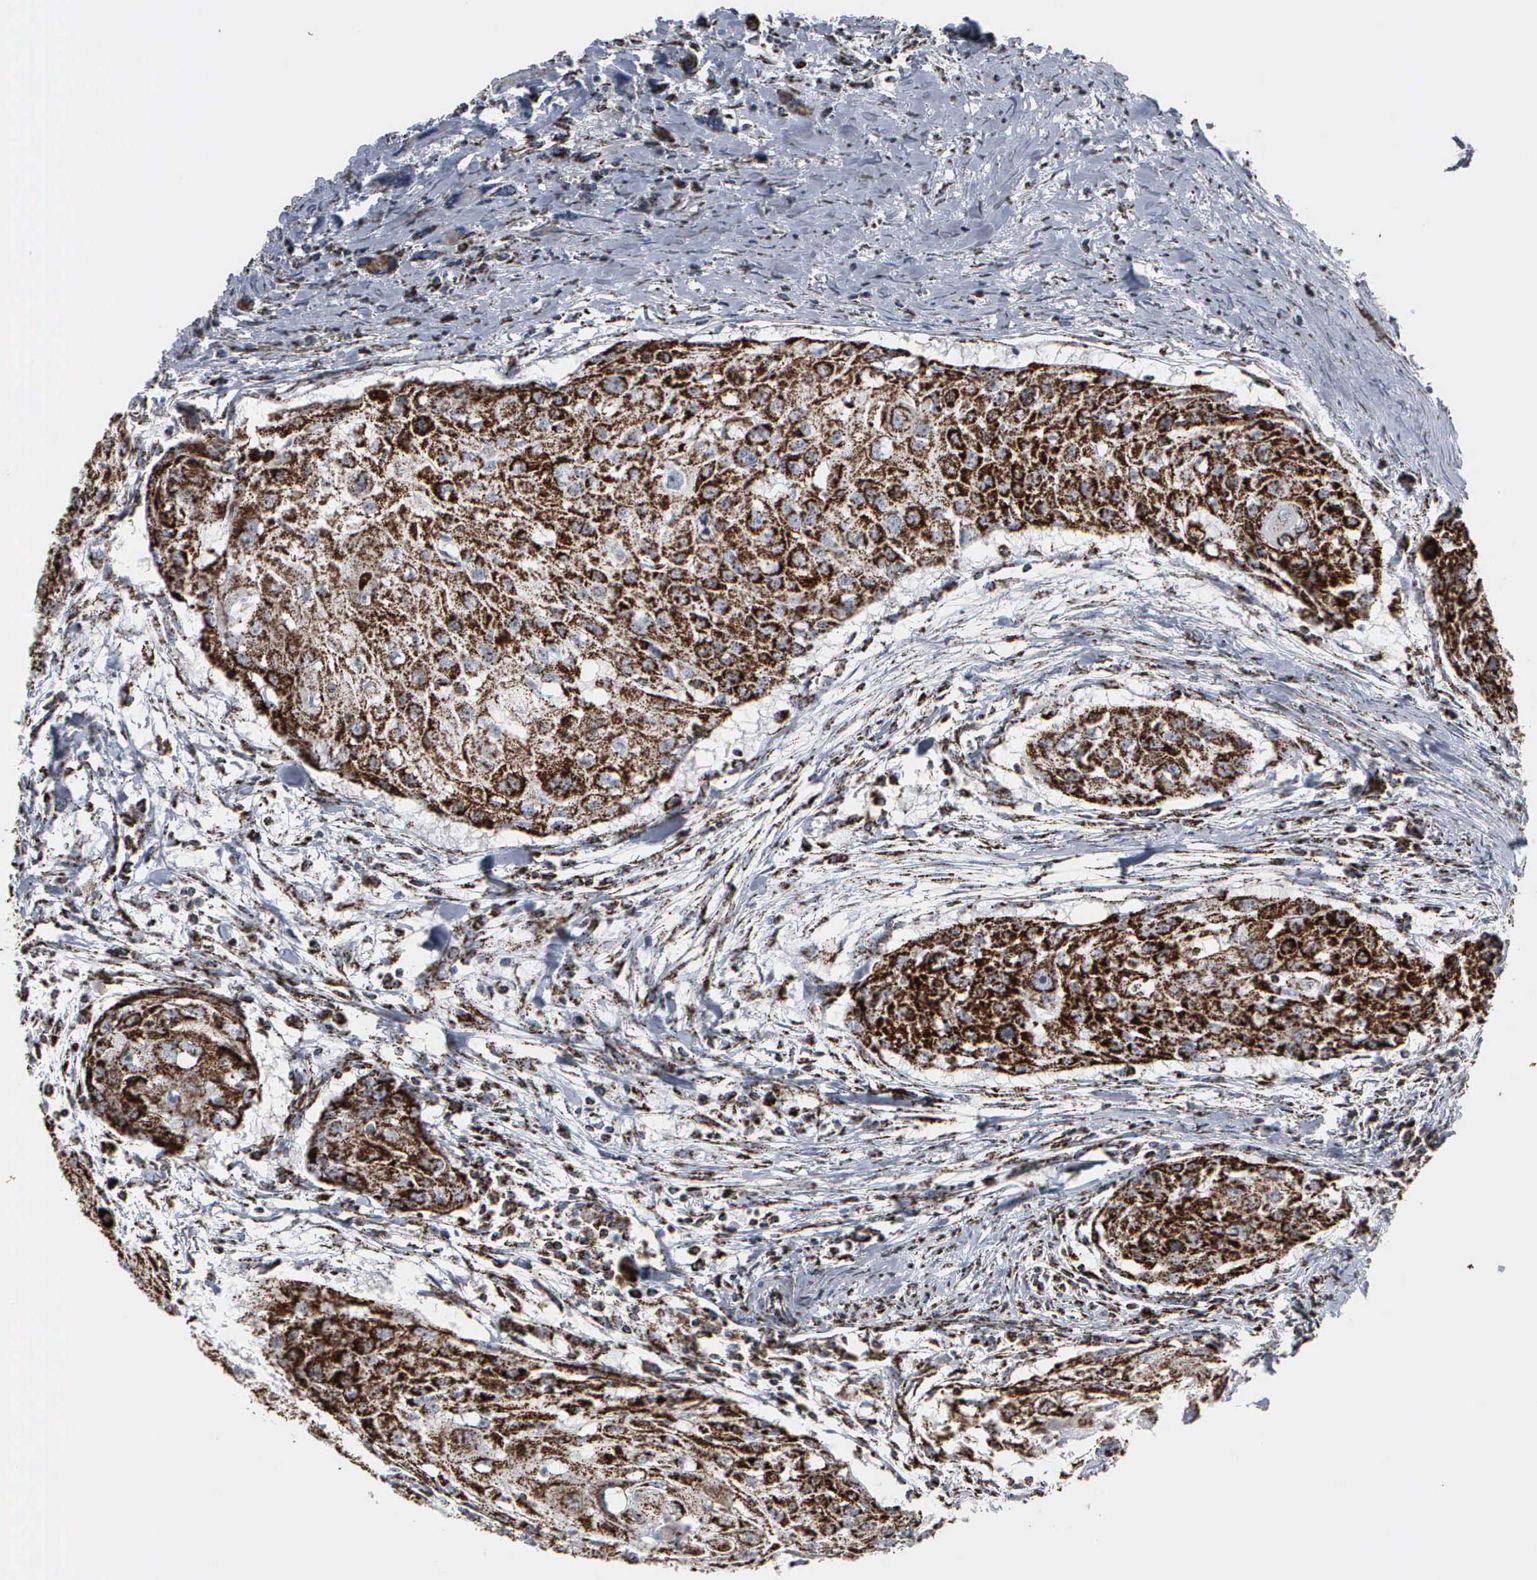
{"staining": {"intensity": "strong", "quantity": ">75%", "location": "cytoplasmic/membranous"}, "tissue": "head and neck cancer", "cell_type": "Tumor cells", "image_type": "cancer", "snomed": [{"axis": "morphology", "description": "Squamous cell carcinoma, NOS"}, {"axis": "topography", "description": "Head-Neck"}], "caption": "Head and neck cancer stained for a protein demonstrates strong cytoplasmic/membranous positivity in tumor cells.", "gene": "HSPA9", "patient": {"sex": "male", "age": 64}}